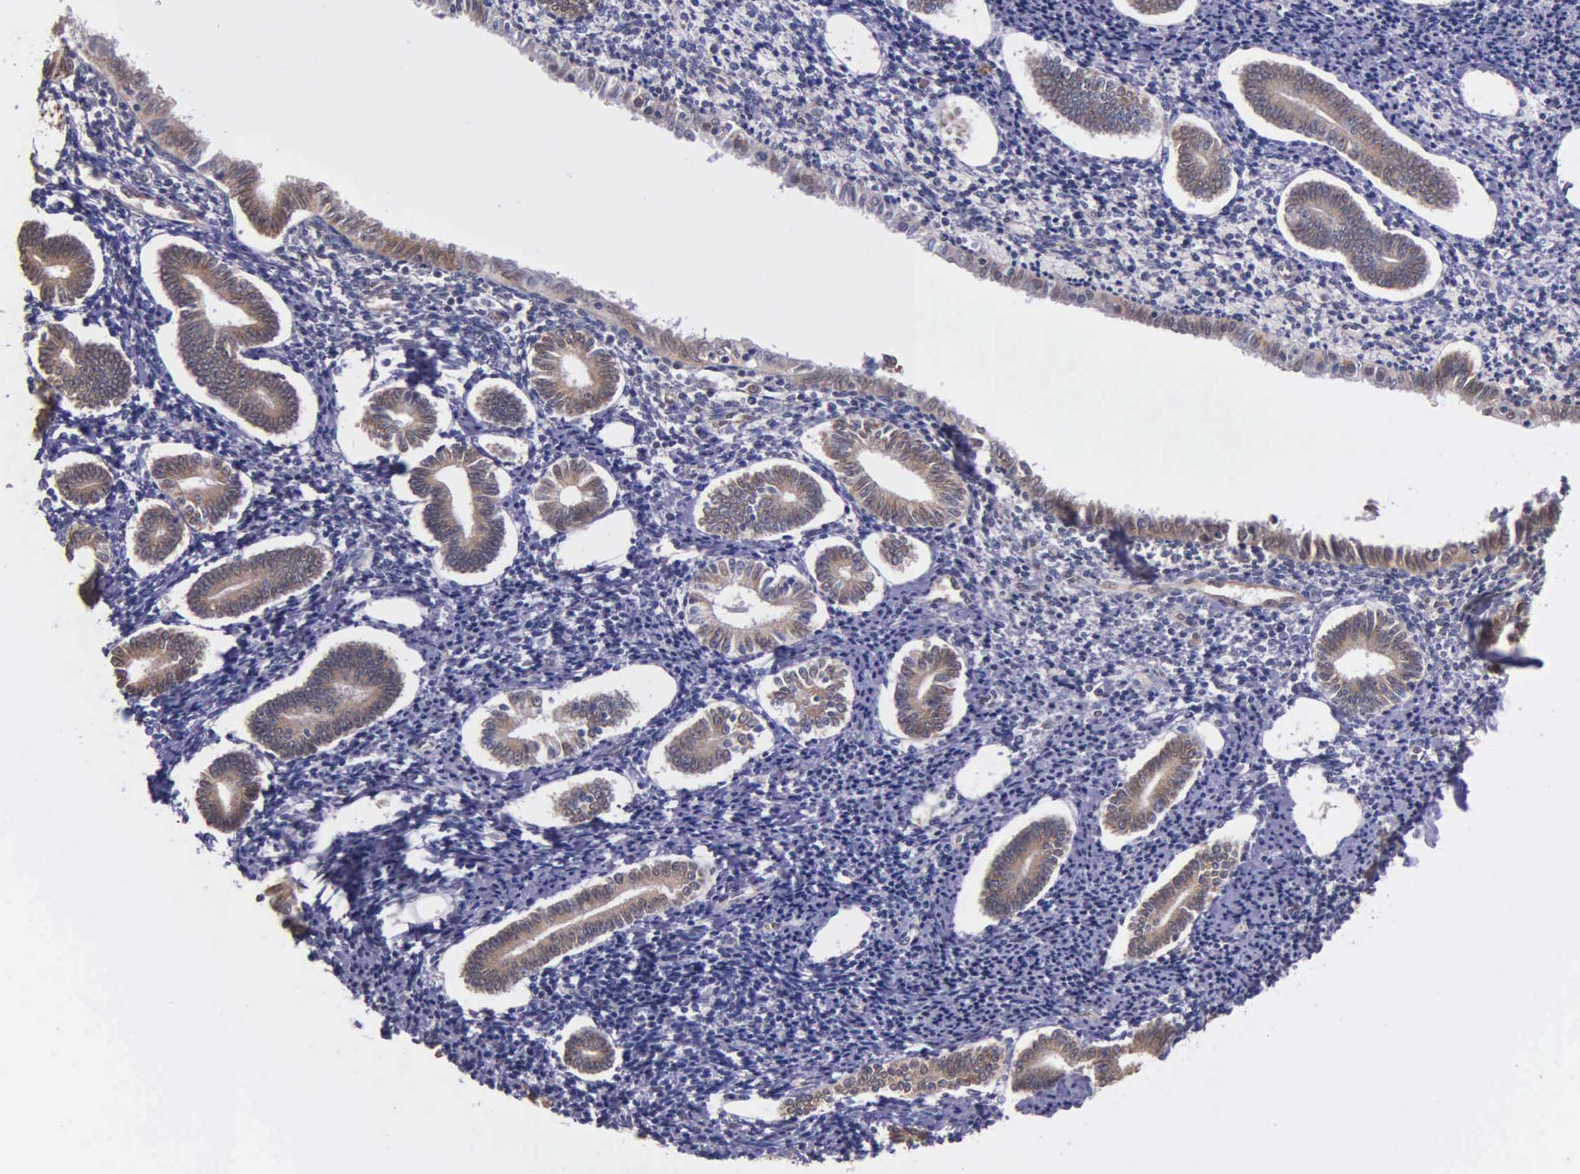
{"staining": {"intensity": "moderate", "quantity": "25%-75%", "location": "cytoplasmic/membranous,nuclear"}, "tissue": "endometrium", "cell_type": "Cells in endometrial stroma", "image_type": "normal", "snomed": [{"axis": "morphology", "description": "Normal tissue, NOS"}, {"axis": "topography", "description": "Endometrium"}], "caption": "This is an image of immunohistochemistry (IHC) staining of unremarkable endometrium, which shows moderate positivity in the cytoplasmic/membranous,nuclear of cells in endometrial stroma.", "gene": "PSMC1", "patient": {"sex": "female", "age": 52}}